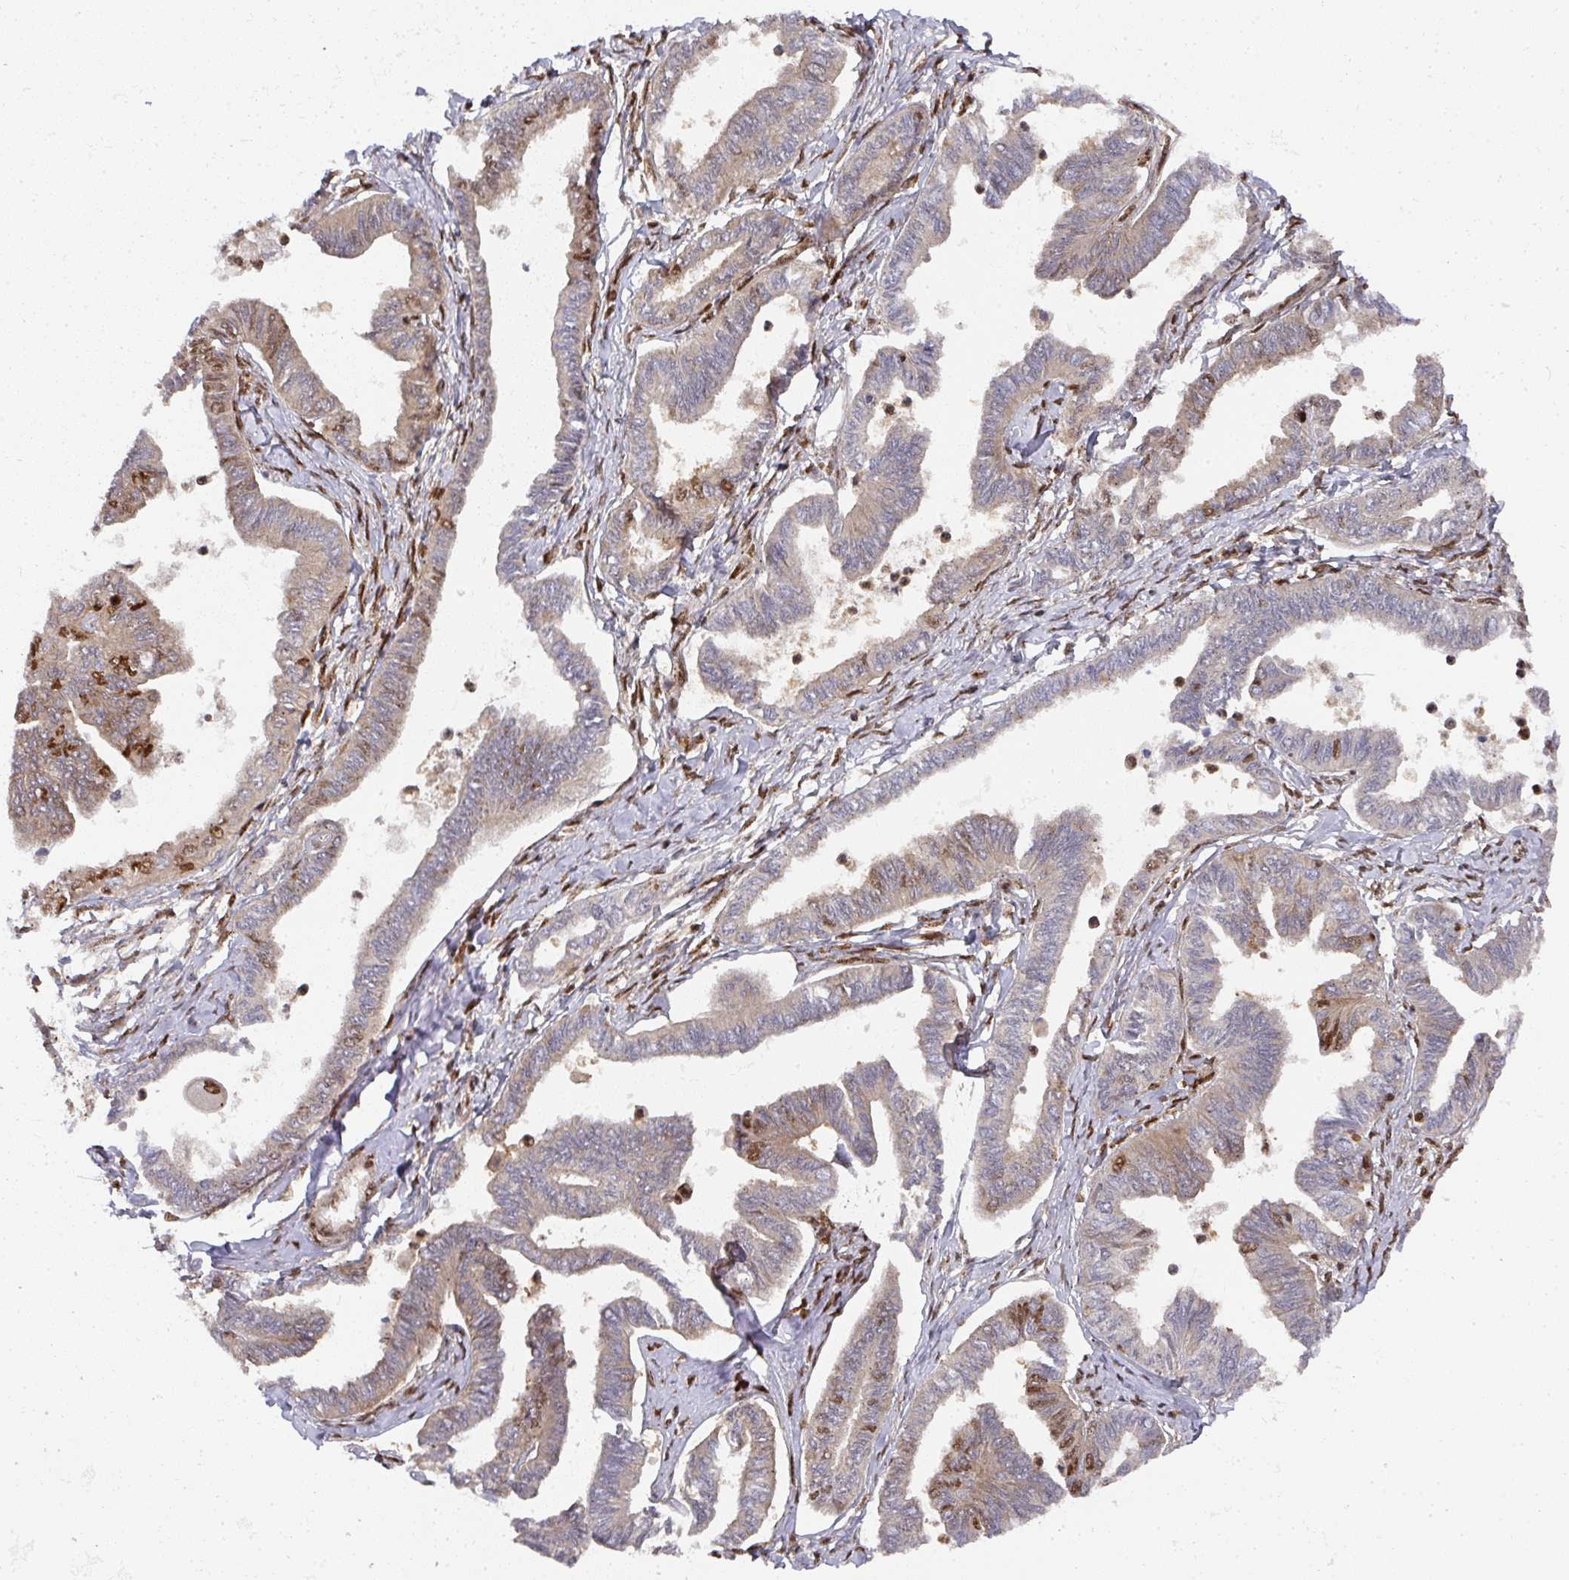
{"staining": {"intensity": "moderate", "quantity": "25%-75%", "location": "nuclear"}, "tissue": "ovarian cancer", "cell_type": "Tumor cells", "image_type": "cancer", "snomed": [{"axis": "morphology", "description": "Carcinoma, endometroid"}, {"axis": "topography", "description": "Ovary"}], "caption": "This is an image of IHC staining of endometroid carcinoma (ovarian), which shows moderate positivity in the nuclear of tumor cells.", "gene": "DIDO1", "patient": {"sex": "female", "age": 70}}